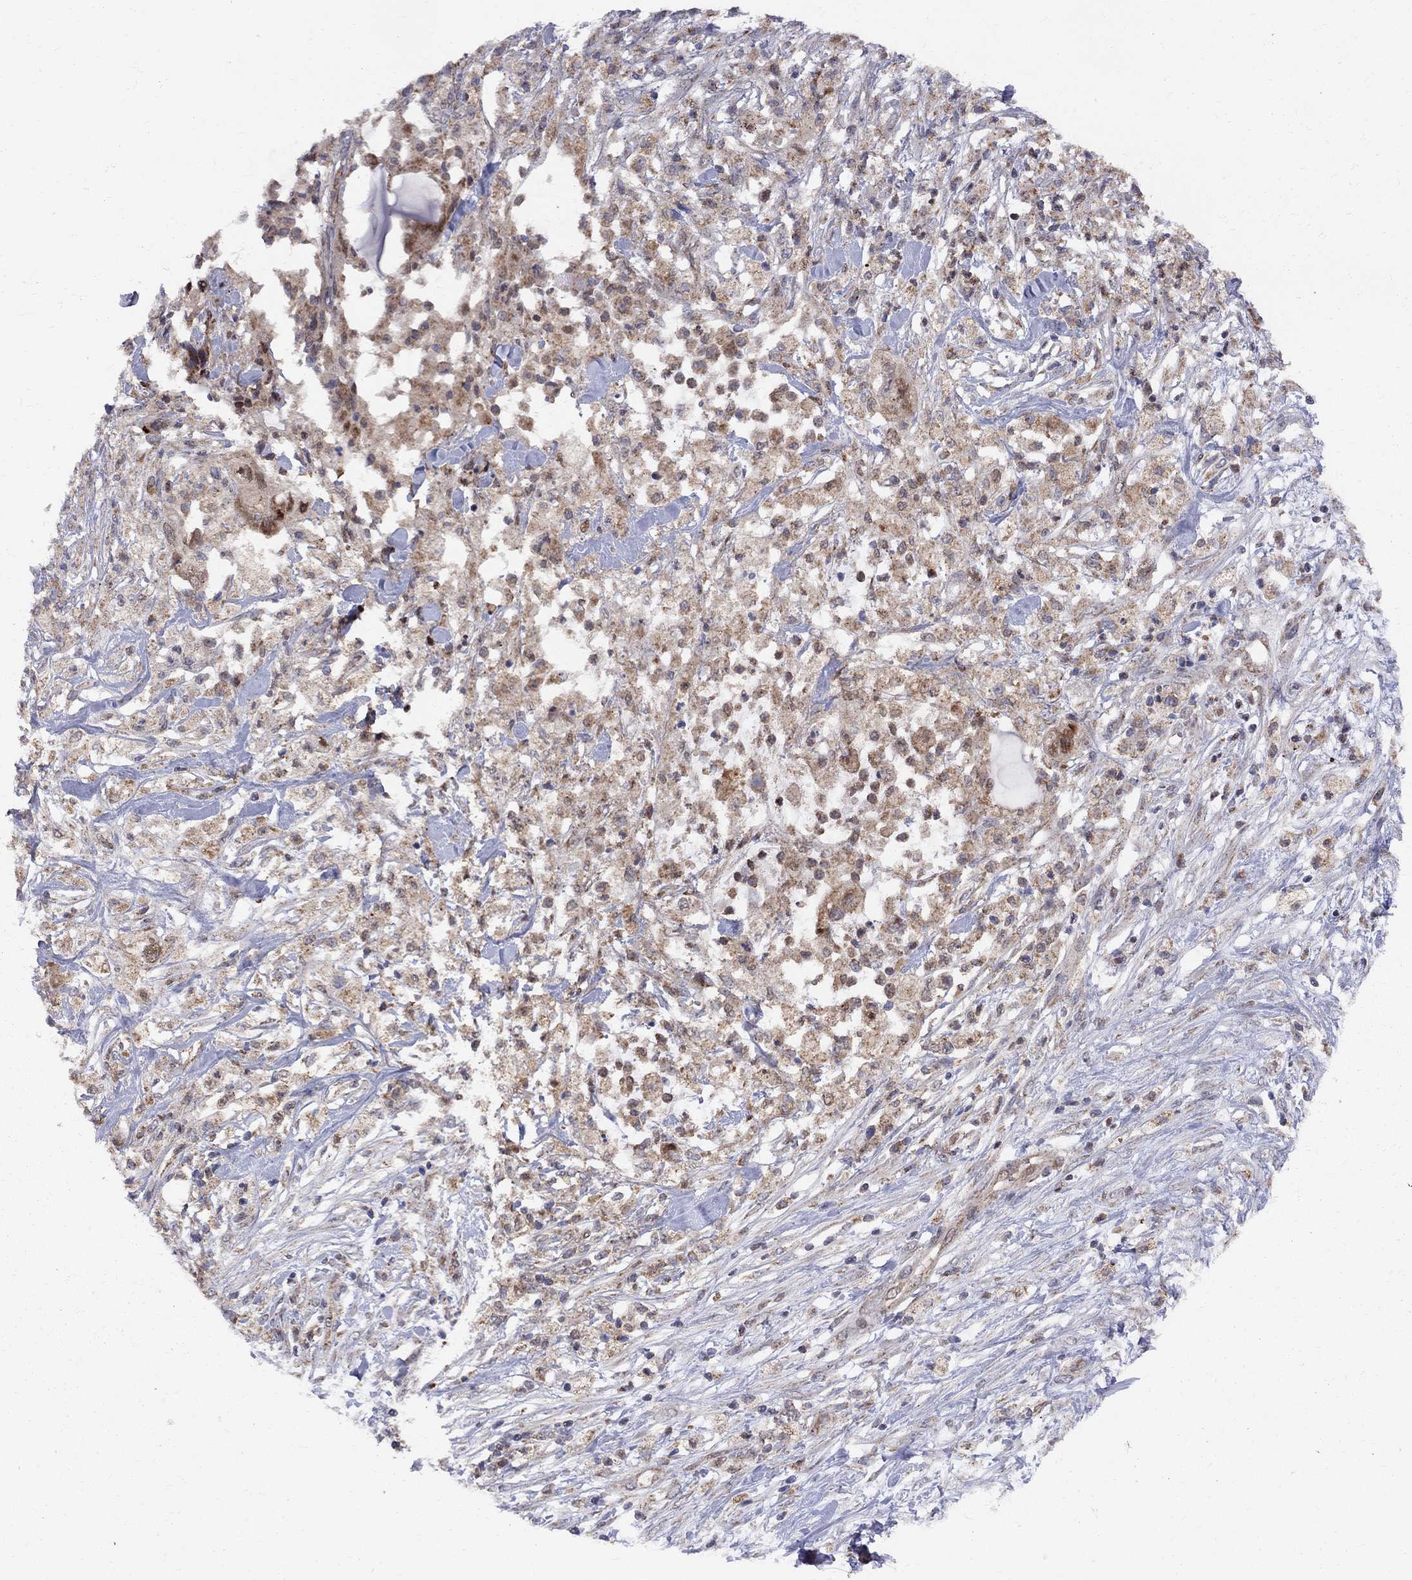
{"staining": {"intensity": "negative", "quantity": "none", "location": "none"}, "tissue": "pancreatic cancer", "cell_type": "Tumor cells", "image_type": "cancer", "snomed": [{"axis": "morphology", "description": "Adenocarcinoma, NOS"}, {"axis": "topography", "description": "Pancreas"}], "caption": "Tumor cells are negative for brown protein staining in adenocarcinoma (pancreatic). (DAB IHC, high magnification).", "gene": "ELOB", "patient": {"sex": "female", "age": 72}}